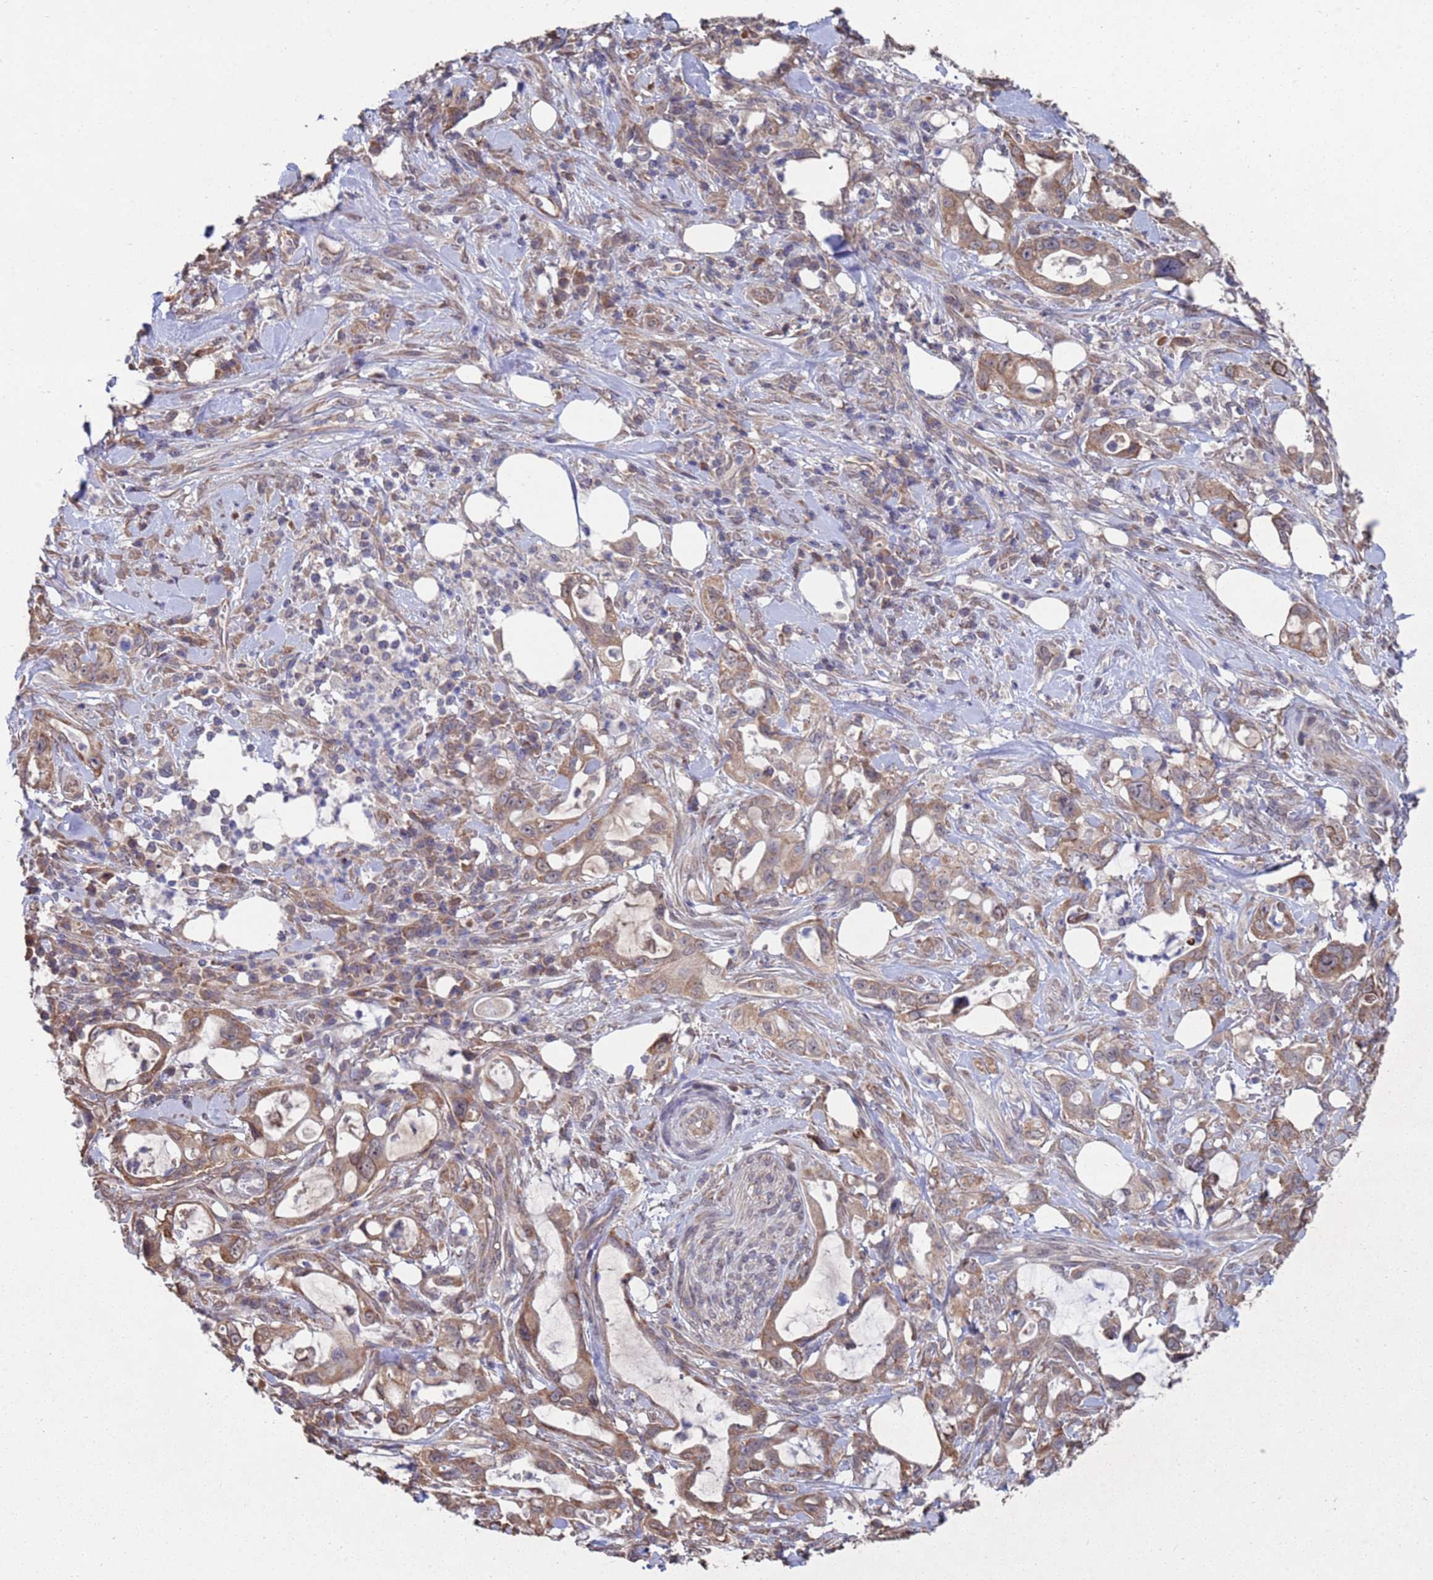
{"staining": {"intensity": "weak", "quantity": ">75%", "location": "cytoplasmic/membranous"}, "tissue": "pancreatic cancer", "cell_type": "Tumor cells", "image_type": "cancer", "snomed": [{"axis": "morphology", "description": "Adenocarcinoma, NOS"}, {"axis": "topography", "description": "Pancreas"}], "caption": "Pancreatic adenocarcinoma stained with immunohistochemistry displays weak cytoplasmic/membranous staining in about >75% of tumor cells.", "gene": "CFAP119", "patient": {"sex": "female", "age": 61}}